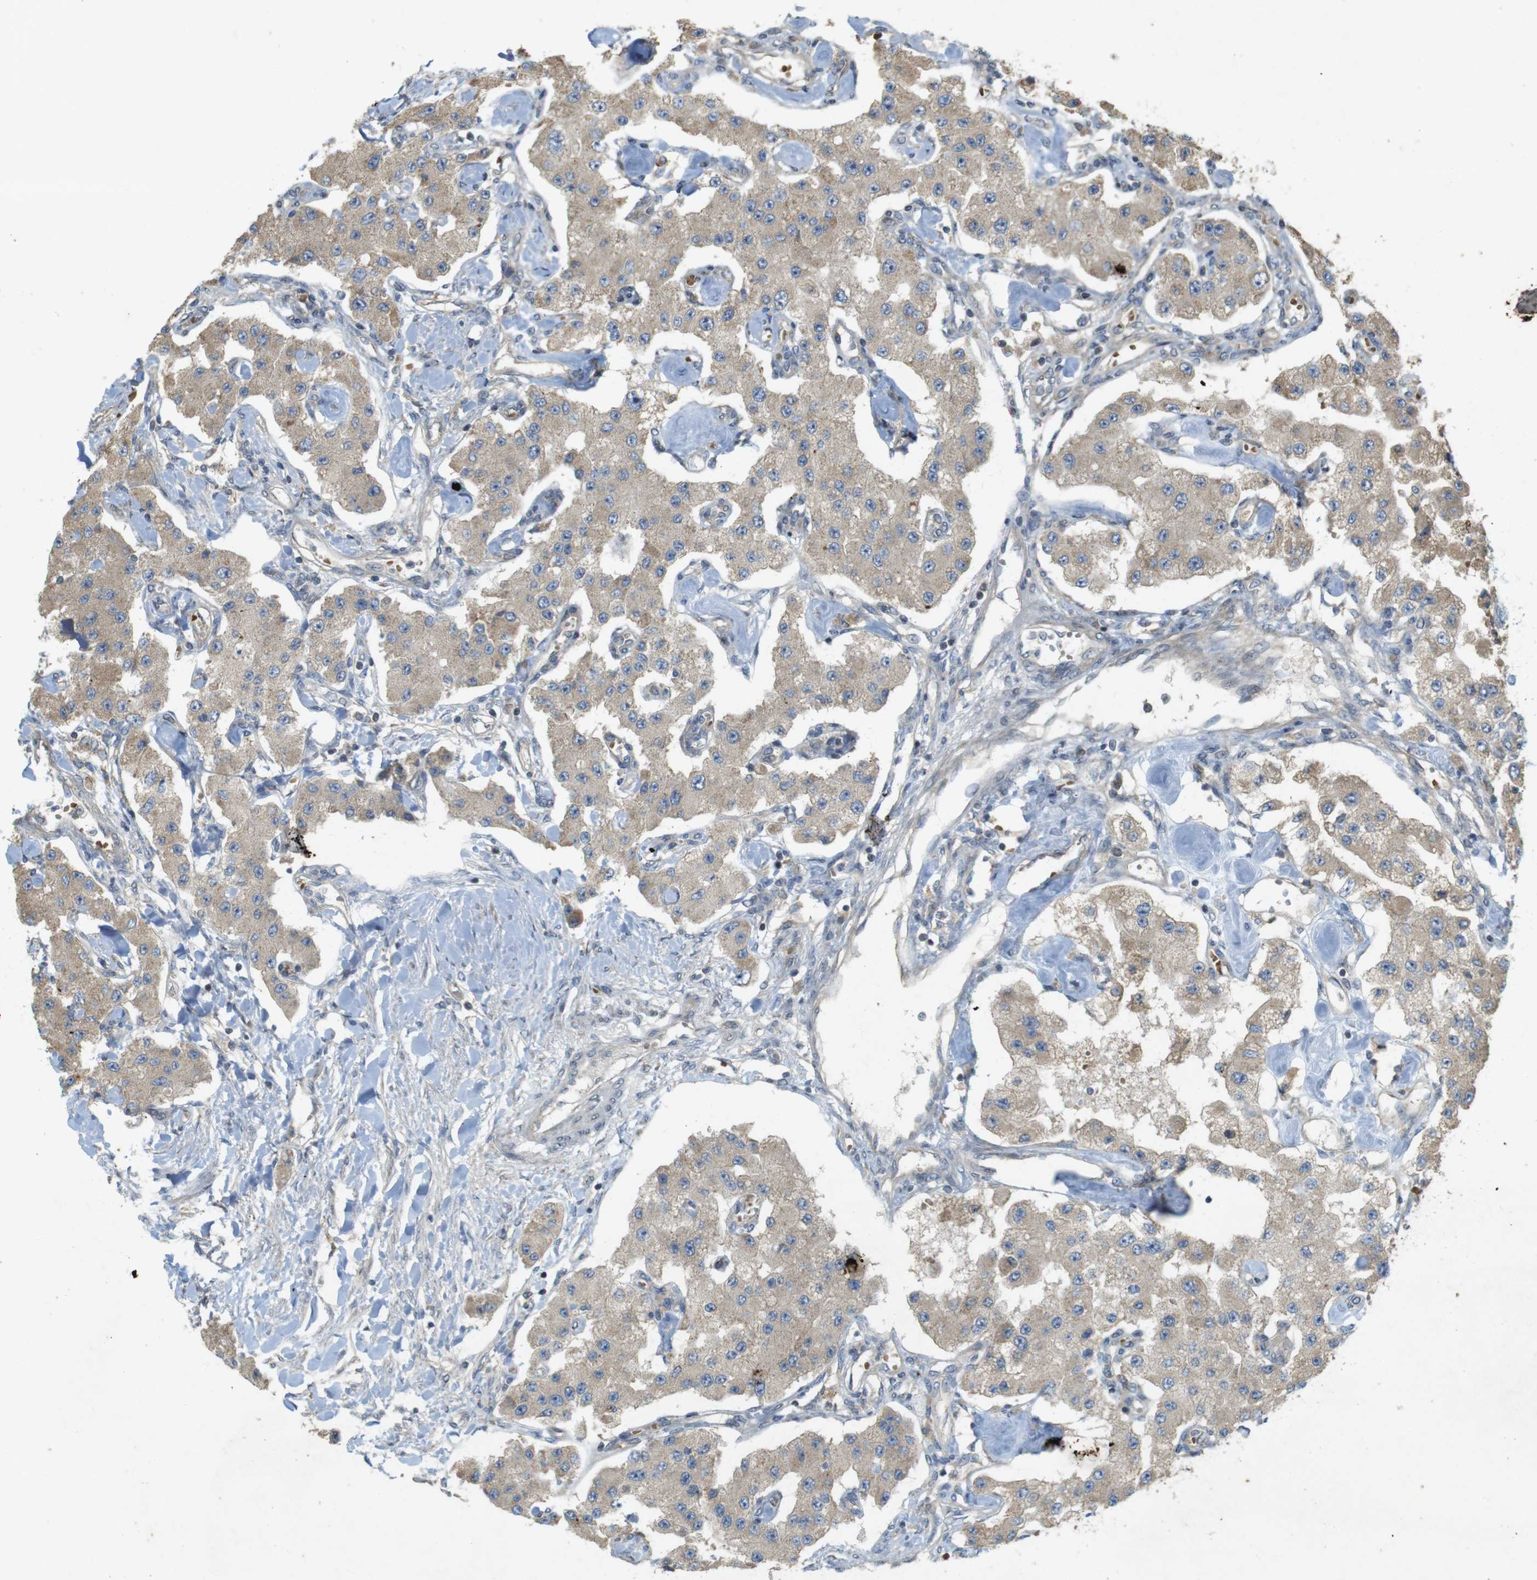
{"staining": {"intensity": "weak", "quantity": ">75%", "location": "cytoplasmic/membranous"}, "tissue": "carcinoid", "cell_type": "Tumor cells", "image_type": "cancer", "snomed": [{"axis": "morphology", "description": "Carcinoid, malignant, NOS"}, {"axis": "topography", "description": "Pancreas"}], "caption": "A histopathology image of malignant carcinoid stained for a protein displays weak cytoplasmic/membranous brown staining in tumor cells.", "gene": "CLTC", "patient": {"sex": "male", "age": 41}}